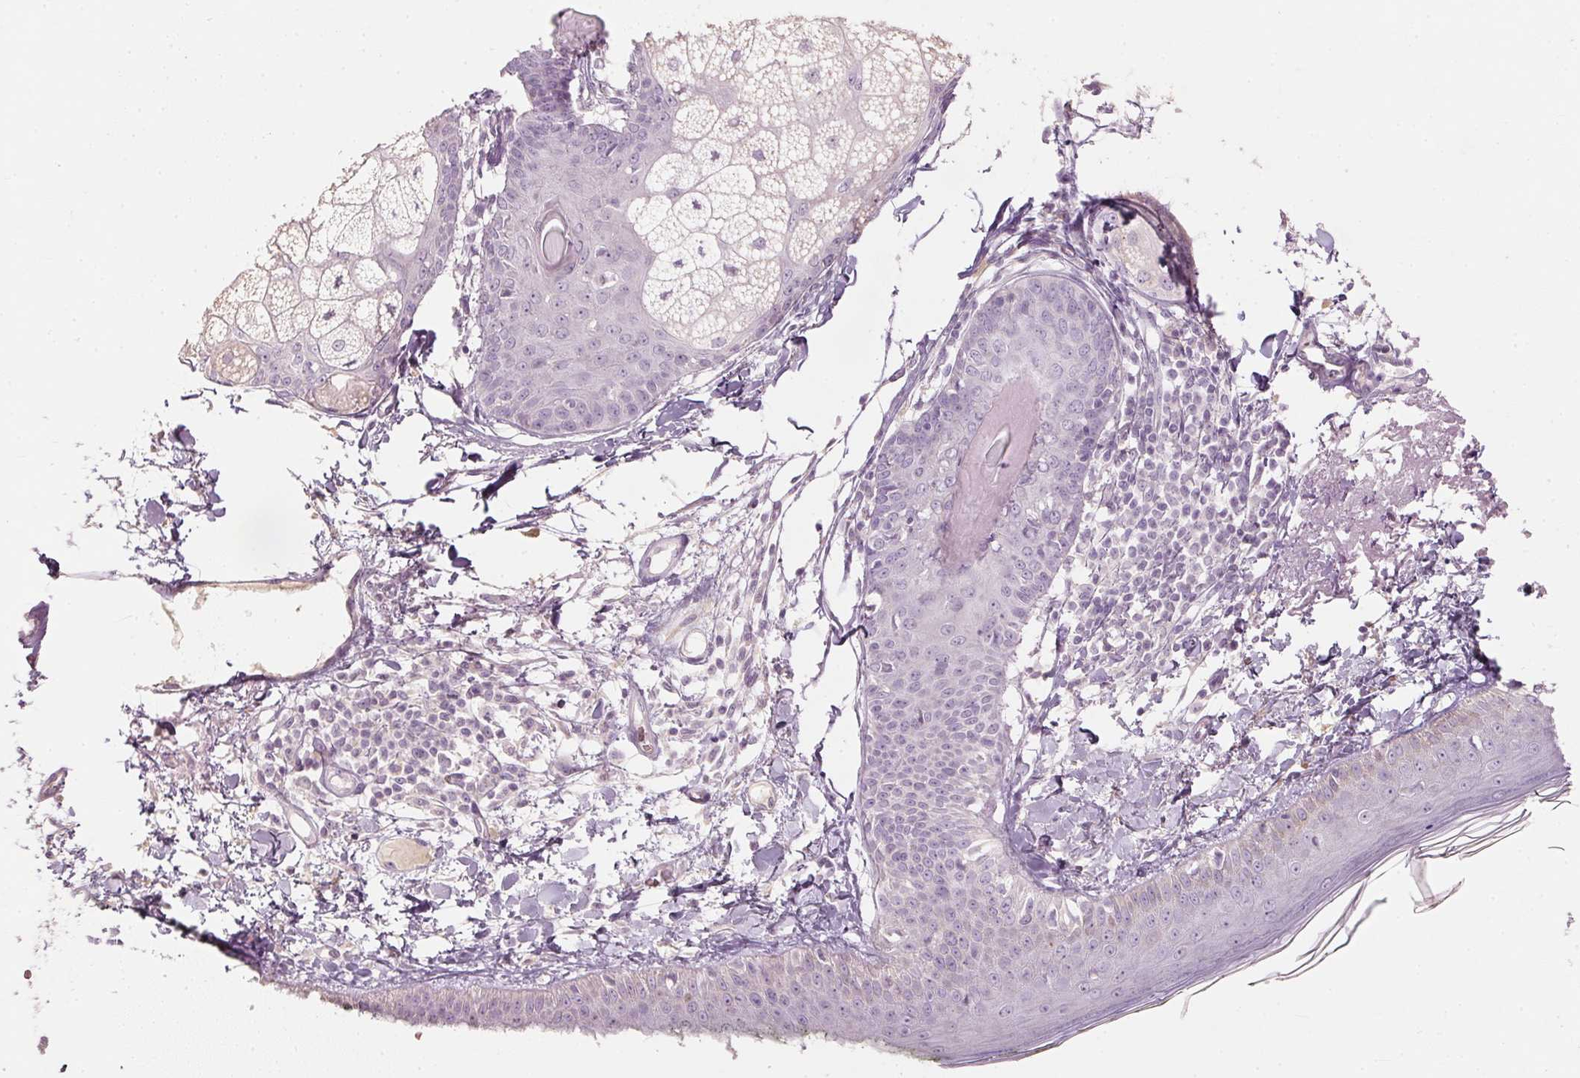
{"staining": {"intensity": "negative", "quantity": "none", "location": "none"}, "tissue": "skin", "cell_type": "Fibroblasts", "image_type": "normal", "snomed": [{"axis": "morphology", "description": "Normal tissue, NOS"}, {"axis": "topography", "description": "Skin"}], "caption": "Benign skin was stained to show a protein in brown. There is no significant positivity in fibroblasts.", "gene": "HSD17B1", "patient": {"sex": "male", "age": 76}}